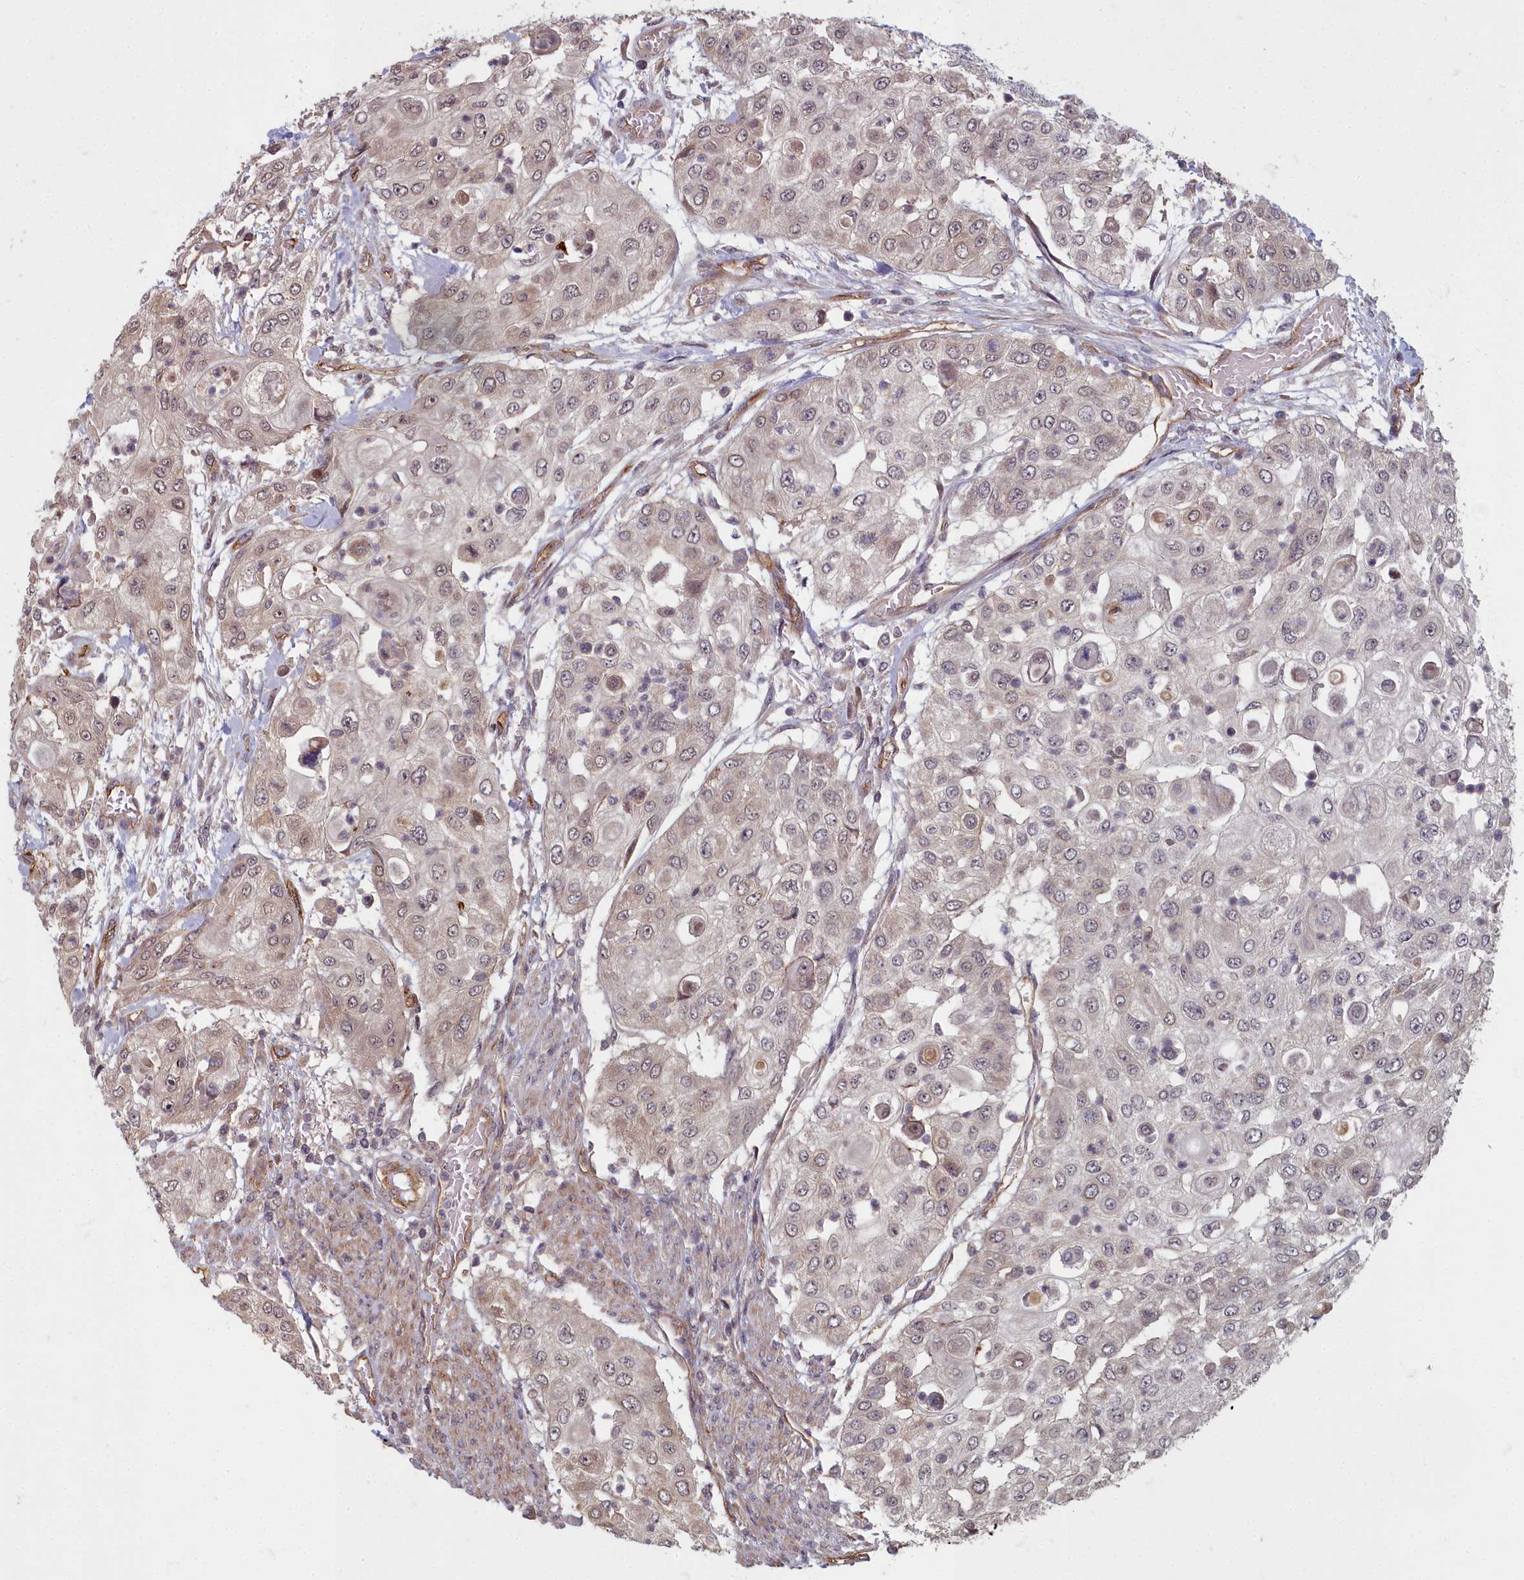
{"staining": {"intensity": "weak", "quantity": "25%-75%", "location": "cytoplasmic/membranous,nuclear"}, "tissue": "urothelial cancer", "cell_type": "Tumor cells", "image_type": "cancer", "snomed": [{"axis": "morphology", "description": "Urothelial carcinoma, High grade"}, {"axis": "topography", "description": "Urinary bladder"}], "caption": "Immunohistochemistry (IHC) staining of urothelial cancer, which exhibits low levels of weak cytoplasmic/membranous and nuclear staining in about 25%-75% of tumor cells indicating weak cytoplasmic/membranous and nuclear protein positivity. The staining was performed using DAB (3,3'-diaminobenzidine) (brown) for protein detection and nuclei were counterstained in hematoxylin (blue).", "gene": "TSPYL4", "patient": {"sex": "female", "age": 79}}